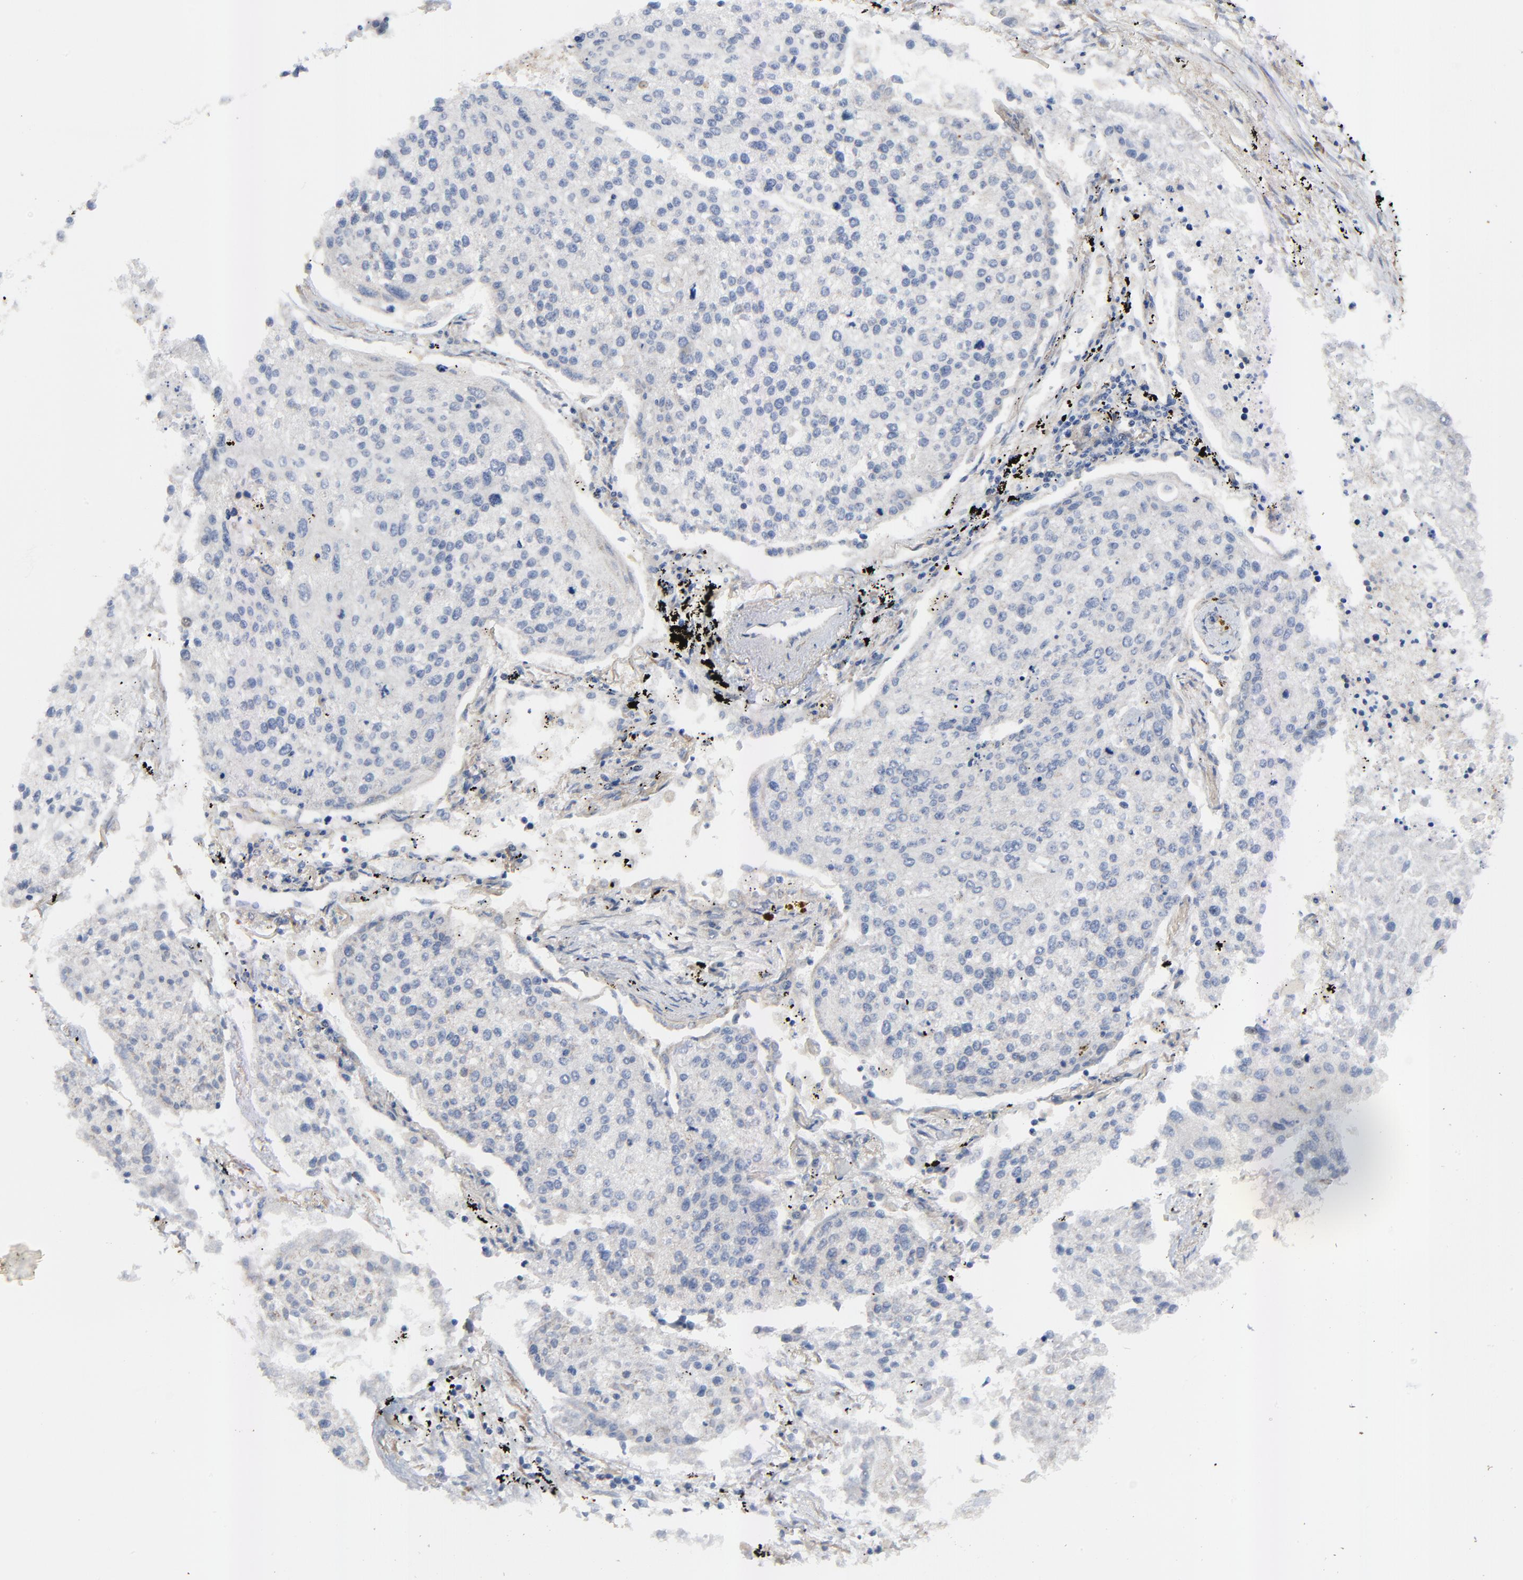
{"staining": {"intensity": "negative", "quantity": "none", "location": "none"}, "tissue": "lung cancer", "cell_type": "Tumor cells", "image_type": "cancer", "snomed": [{"axis": "morphology", "description": "Squamous cell carcinoma, NOS"}, {"axis": "topography", "description": "Lung"}], "caption": "Human squamous cell carcinoma (lung) stained for a protein using immunohistochemistry exhibits no staining in tumor cells.", "gene": "VAV2", "patient": {"sex": "male", "age": 75}}